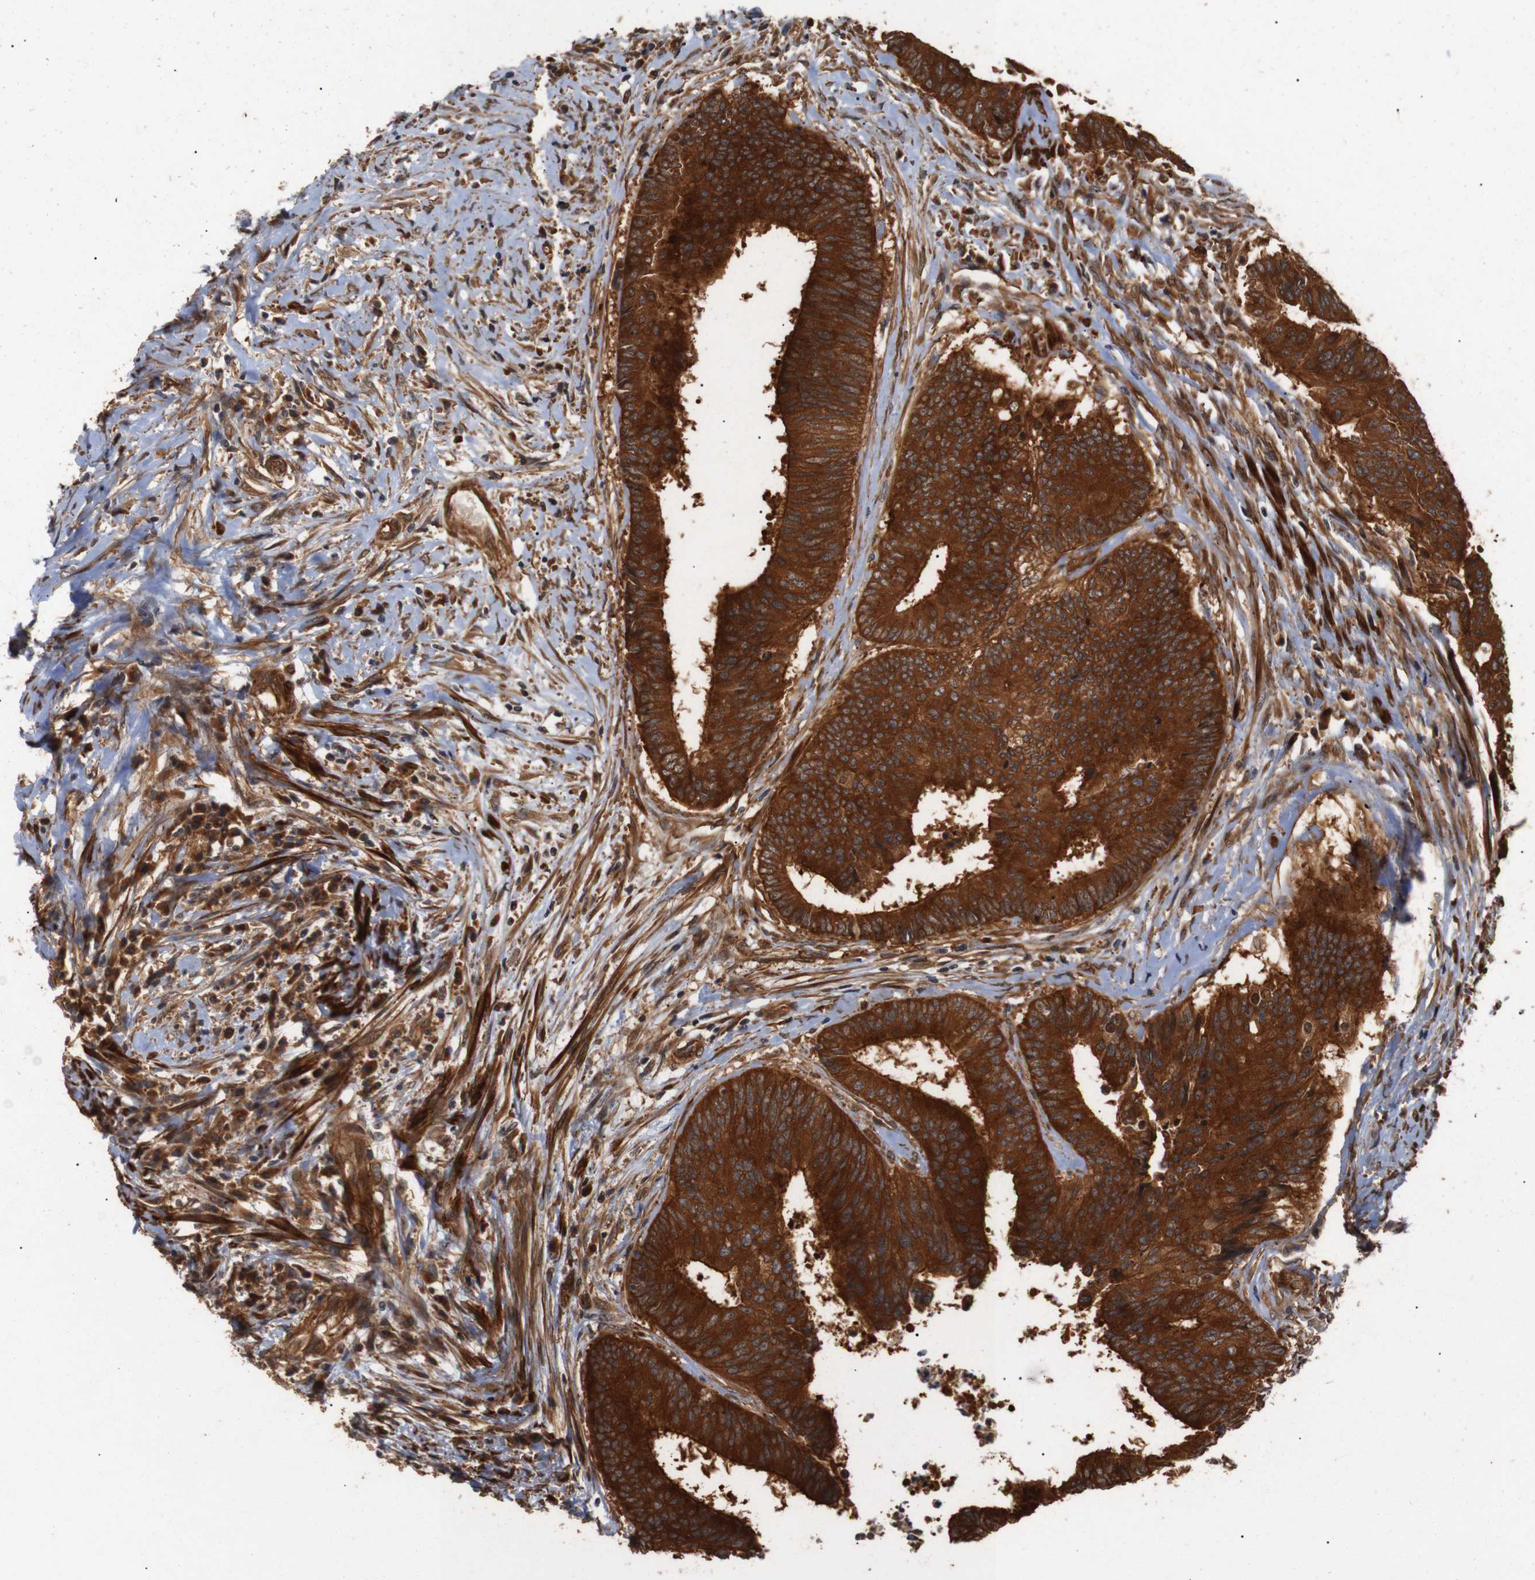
{"staining": {"intensity": "strong", "quantity": ">75%", "location": "cytoplasmic/membranous"}, "tissue": "colorectal cancer", "cell_type": "Tumor cells", "image_type": "cancer", "snomed": [{"axis": "morphology", "description": "Adenocarcinoma, NOS"}, {"axis": "topography", "description": "Rectum"}], "caption": "Immunohistochemical staining of colorectal adenocarcinoma shows strong cytoplasmic/membranous protein expression in approximately >75% of tumor cells. (DAB (3,3'-diaminobenzidine) IHC with brightfield microscopy, high magnification).", "gene": "PAWR", "patient": {"sex": "male", "age": 72}}